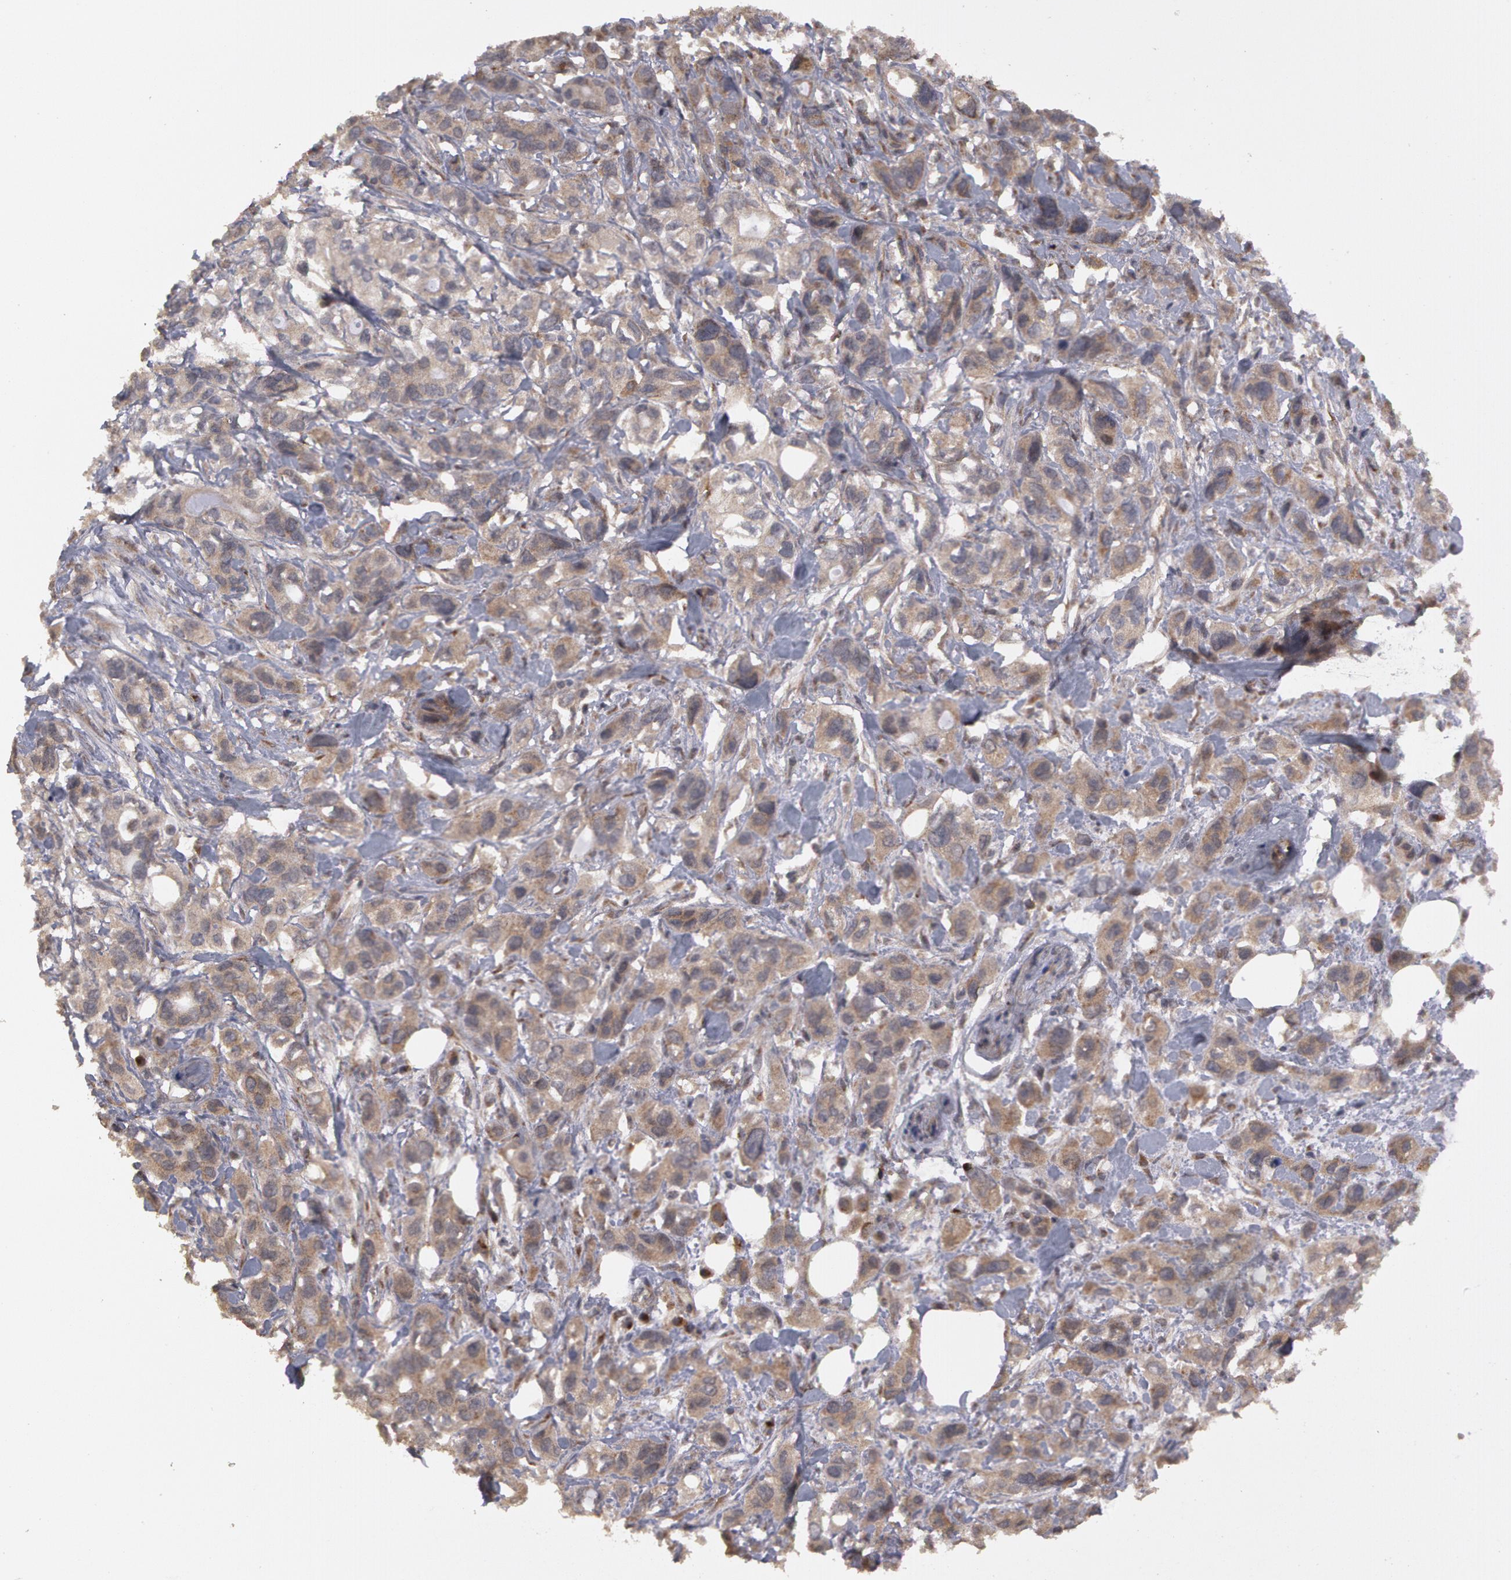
{"staining": {"intensity": "weak", "quantity": "25%-75%", "location": "cytoplasmic/membranous"}, "tissue": "stomach cancer", "cell_type": "Tumor cells", "image_type": "cancer", "snomed": [{"axis": "morphology", "description": "Adenocarcinoma, NOS"}, {"axis": "topography", "description": "Stomach, upper"}], "caption": "IHC image of human stomach cancer stained for a protein (brown), which displays low levels of weak cytoplasmic/membranous expression in about 25%-75% of tumor cells.", "gene": "STX5", "patient": {"sex": "male", "age": 47}}